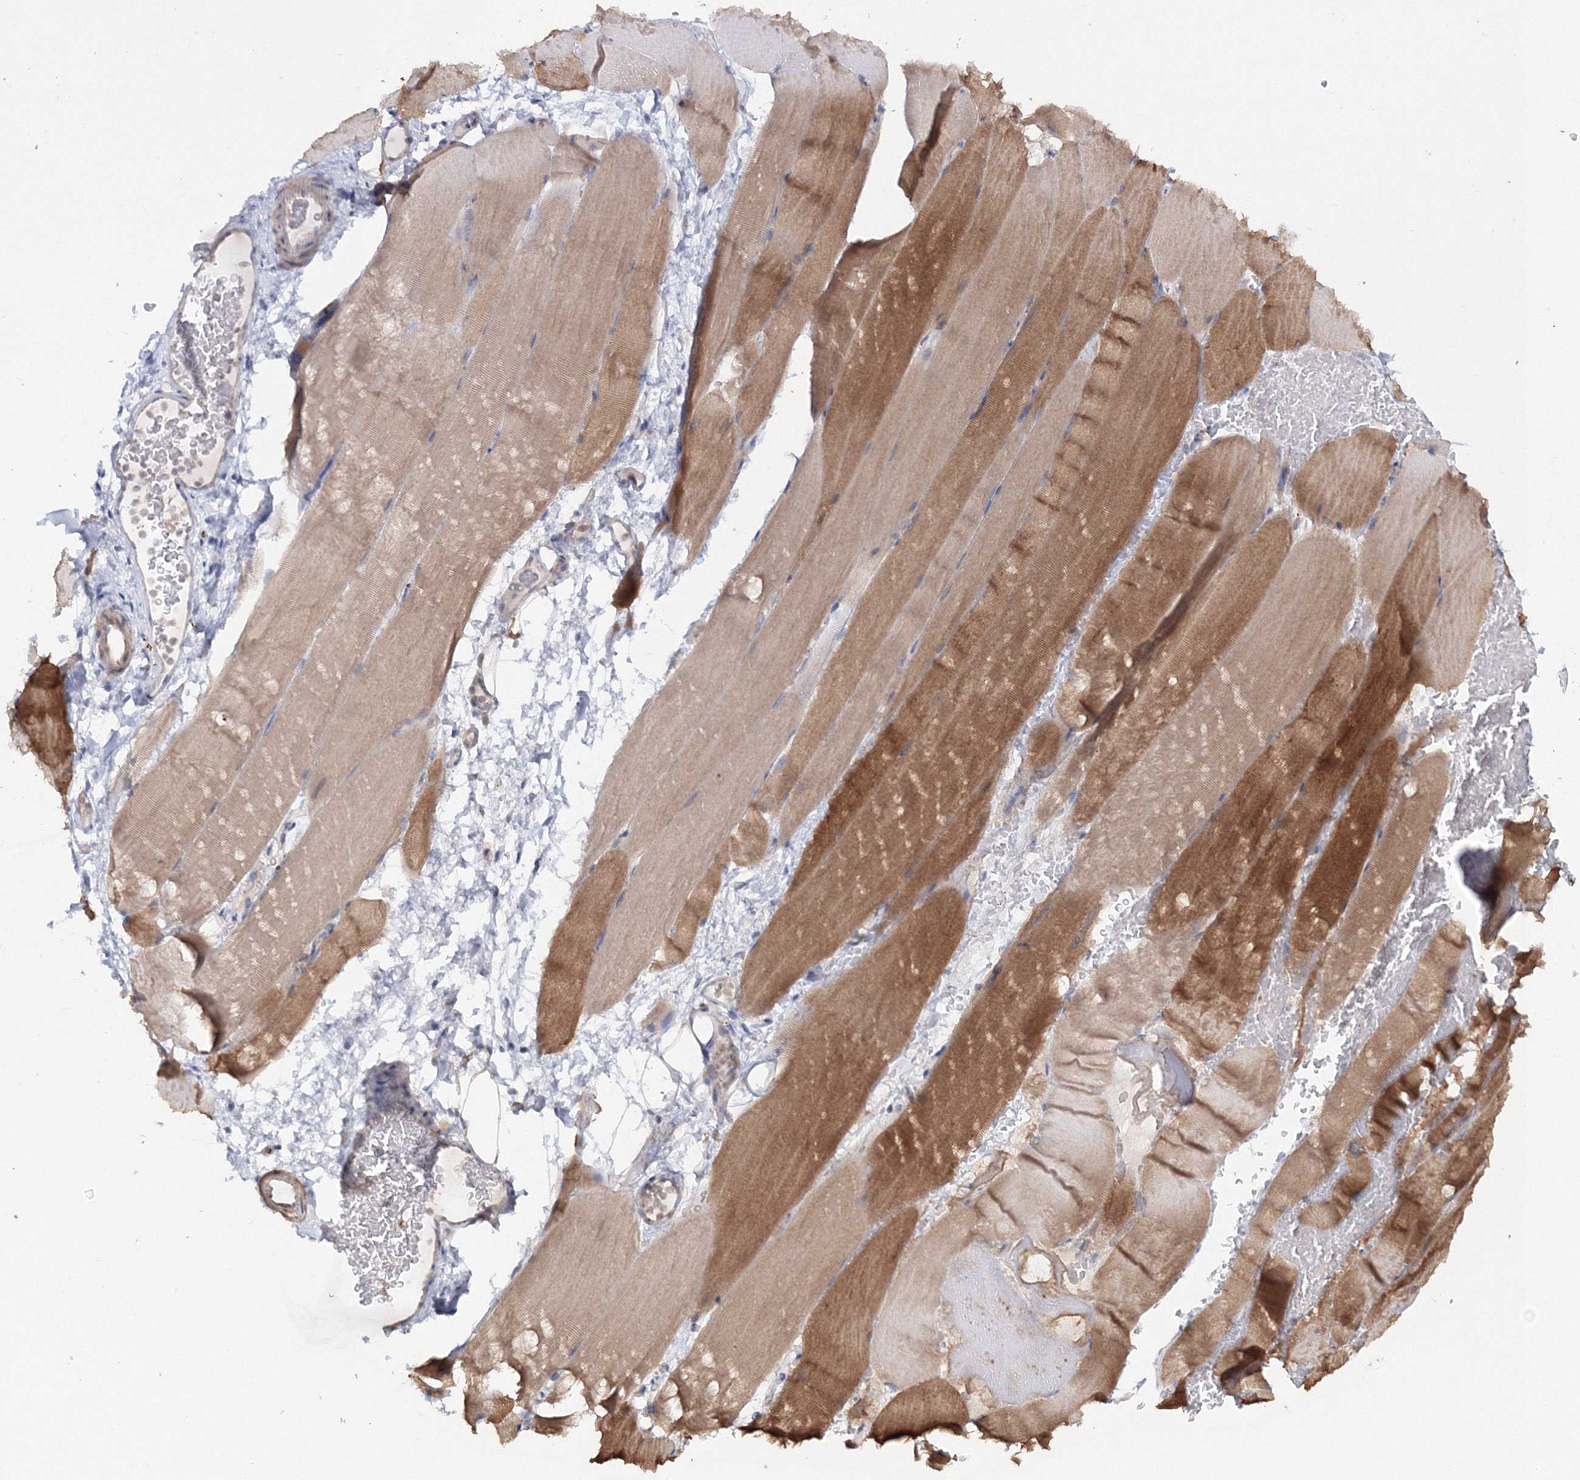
{"staining": {"intensity": "moderate", "quantity": "25%-75%", "location": "cytoplasmic/membranous"}, "tissue": "skeletal muscle", "cell_type": "Myocytes", "image_type": "normal", "snomed": [{"axis": "morphology", "description": "Normal tissue, NOS"}, {"axis": "topography", "description": "Skeletal muscle"}, {"axis": "topography", "description": "Parathyroid gland"}], "caption": "Protein expression analysis of normal skeletal muscle reveals moderate cytoplasmic/membranous expression in about 25%-75% of myocytes. The staining was performed using DAB (3,3'-diaminobenzidine), with brown indicating positive protein expression. Nuclei are stained blue with hematoxylin.", "gene": "IPMK", "patient": {"sex": "female", "age": 37}}